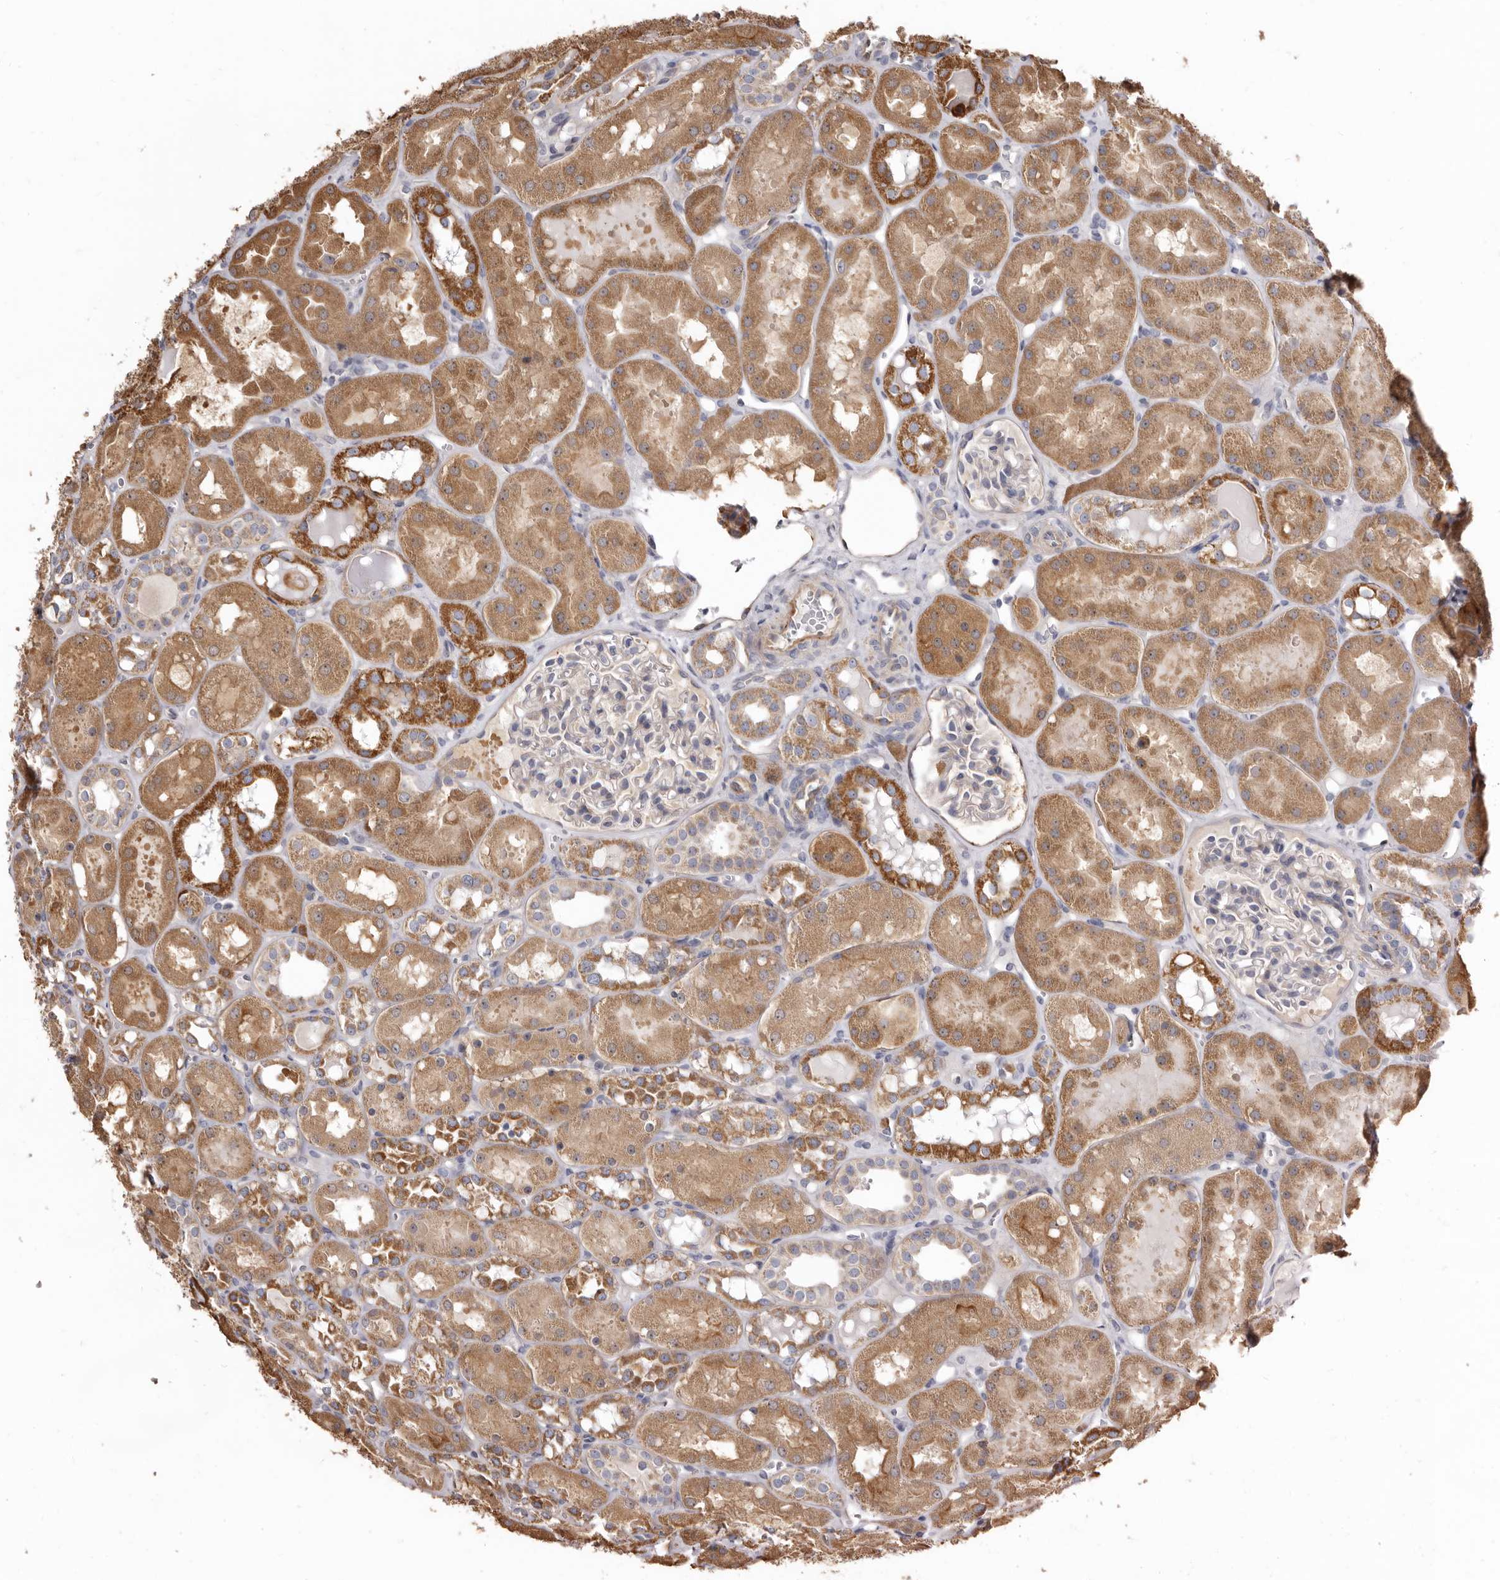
{"staining": {"intensity": "negative", "quantity": "none", "location": "none"}, "tissue": "kidney", "cell_type": "Cells in glomeruli", "image_type": "normal", "snomed": [{"axis": "morphology", "description": "Normal tissue, NOS"}, {"axis": "topography", "description": "Kidney"}], "caption": "Cells in glomeruli are negative for protein expression in unremarkable human kidney. Brightfield microscopy of IHC stained with DAB (3,3'-diaminobenzidine) (brown) and hematoxylin (blue), captured at high magnification.", "gene": "FMO2", "patient": {"sex": "male", "age": 16}}